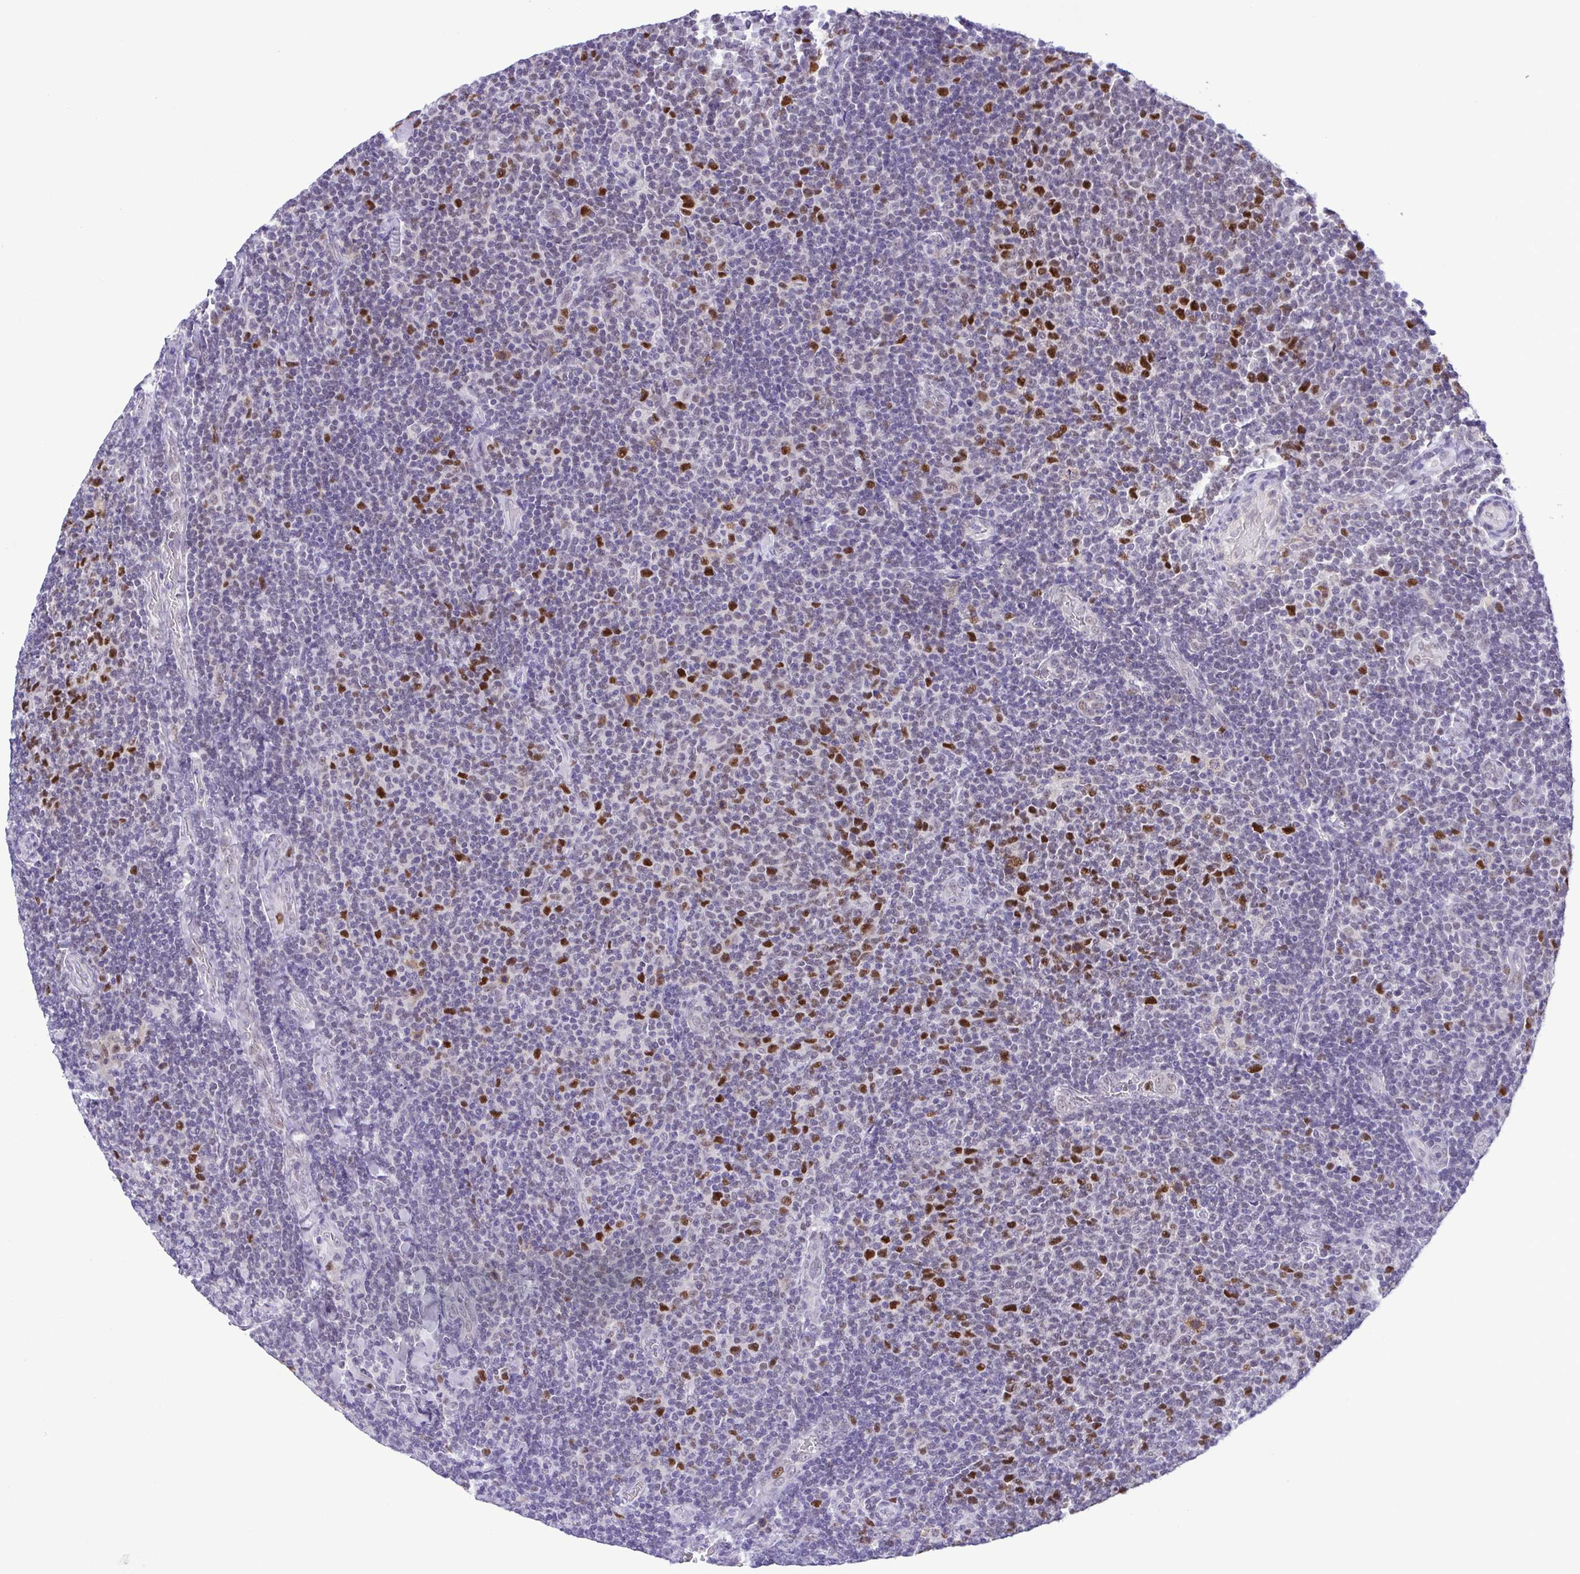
{"staining": {"intensity": "strong", "quantity": "<25%", "location": "nuclear"}, "tissue": "lymphoma", "cell_type": "Tumor cells", "image_type": "cancer", "snomed": [{"axis": "morphology", "description": "Malignant lymphoma, non-Hodgkin's type, Low grade"}, {"axis": "topography", "description": "Lymph node"}], "caption": "This is a micrograph of immunohistochemistry (IHC) staining of malignant lymphoma, non-Hodgkin's type (low-grade), which shows strong positivity in the nuclear of tumor cells.", "gene": "TIPIN", "patient": {"sex": "male", "age": 52}}